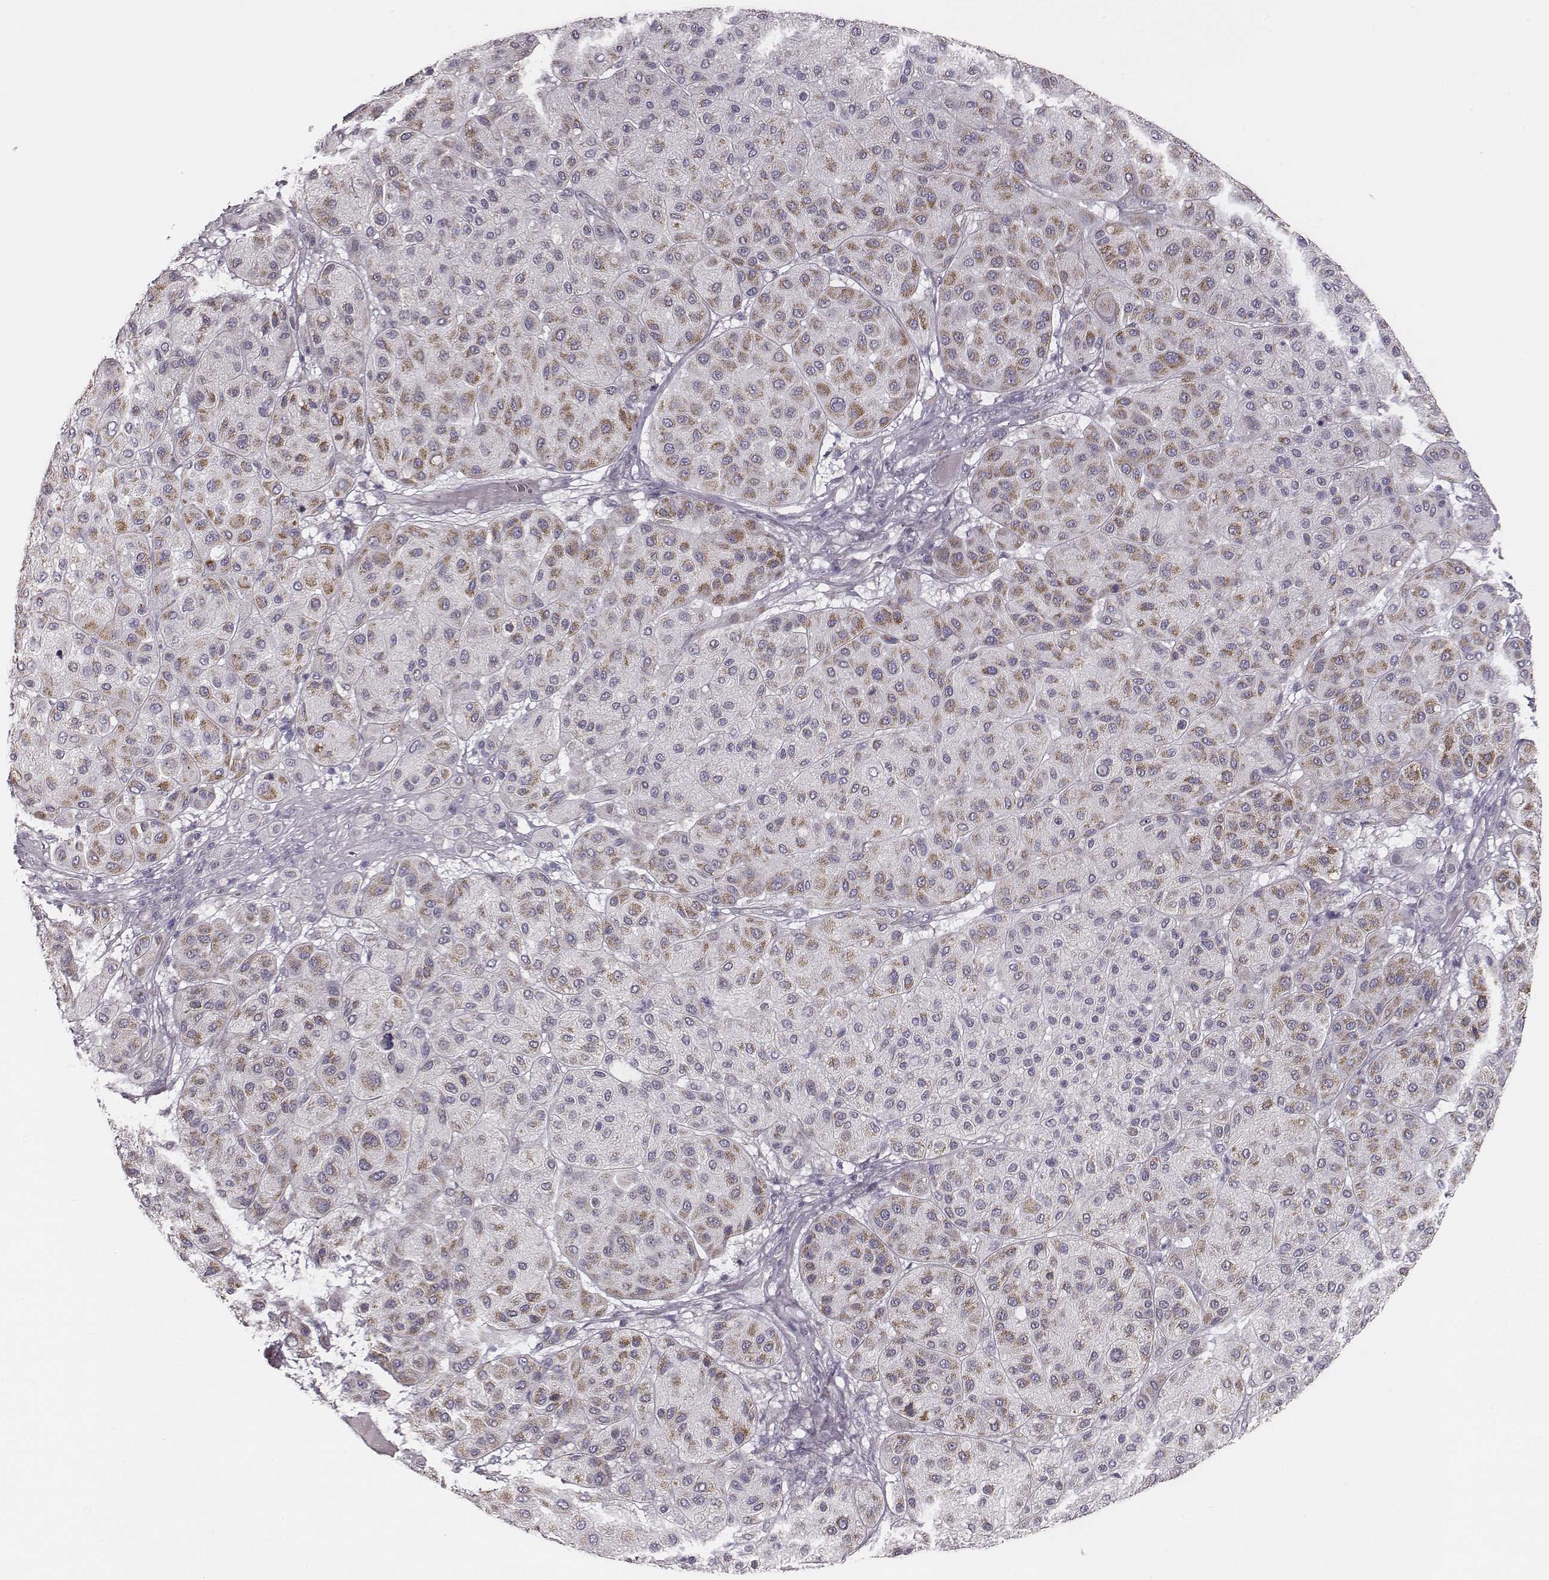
{"staining": {"intensity": "moderate", "quantity": ">75%", "location": "cytoplasmic/membranous"}, "tissue": "melanoma", "cell_type": "Tumor cells", "image_type": "cancer", "snomed": [{"axis": "morphology", "description": "Malignant melanoma, Metastatic site"}, {"axis": "topography", "description": "Smooth muscle"}], "caption": "The photomicrograph demonstrates immunohistochemical staining of melanoma. There is moderate cytoplasmic/membranous staining is present in about >75% of tumor cells. The protein of interest is stained brown, and the nuclei are stained in blue (DAB (3,3'-diaminobenzidine) IHC with brightfield microscopy, high magnification).", "gene": "UBL4B", "patient": {"sex": "male", "age": 41}}